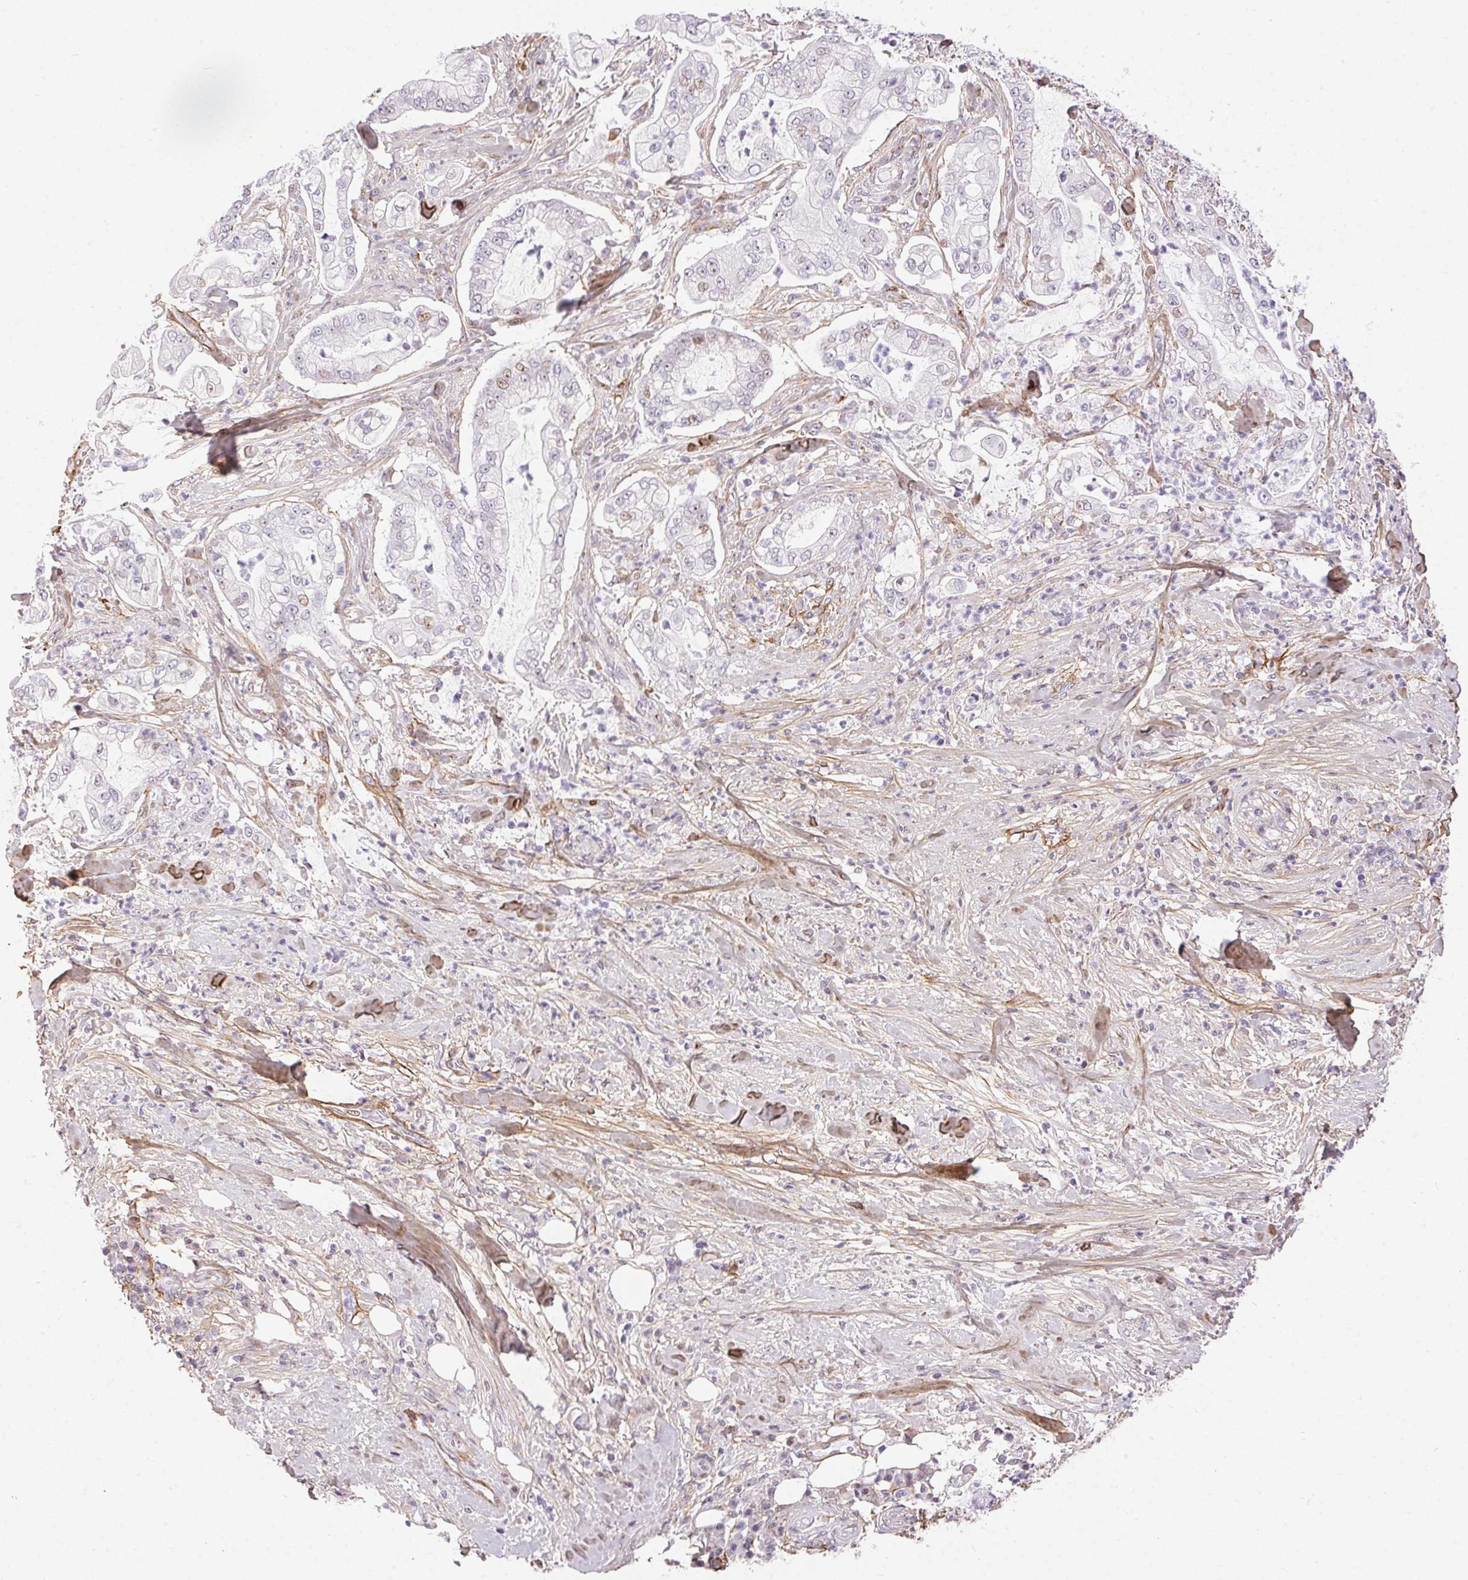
{"staining": {"intensity": "moderate", "quantity": "<25%", "location": "nuclear"}, "tissue": "pancreatic cancer", "cell_type": "Tumor cells", "image_type": "cancer", "snomed": [{"axis": "morphology", "description": "Adenocarcinoma, NOS"}, {"axis": "topography", "description": "Pancreas"}], "caption": "Pancreatic cancer was stained to show a protein in brown. There is low levels of moderate nuclear staining in about <25% of tumor cells.", "gene": "PDZD2", "patient": {"sex": "female", "age": 69}}